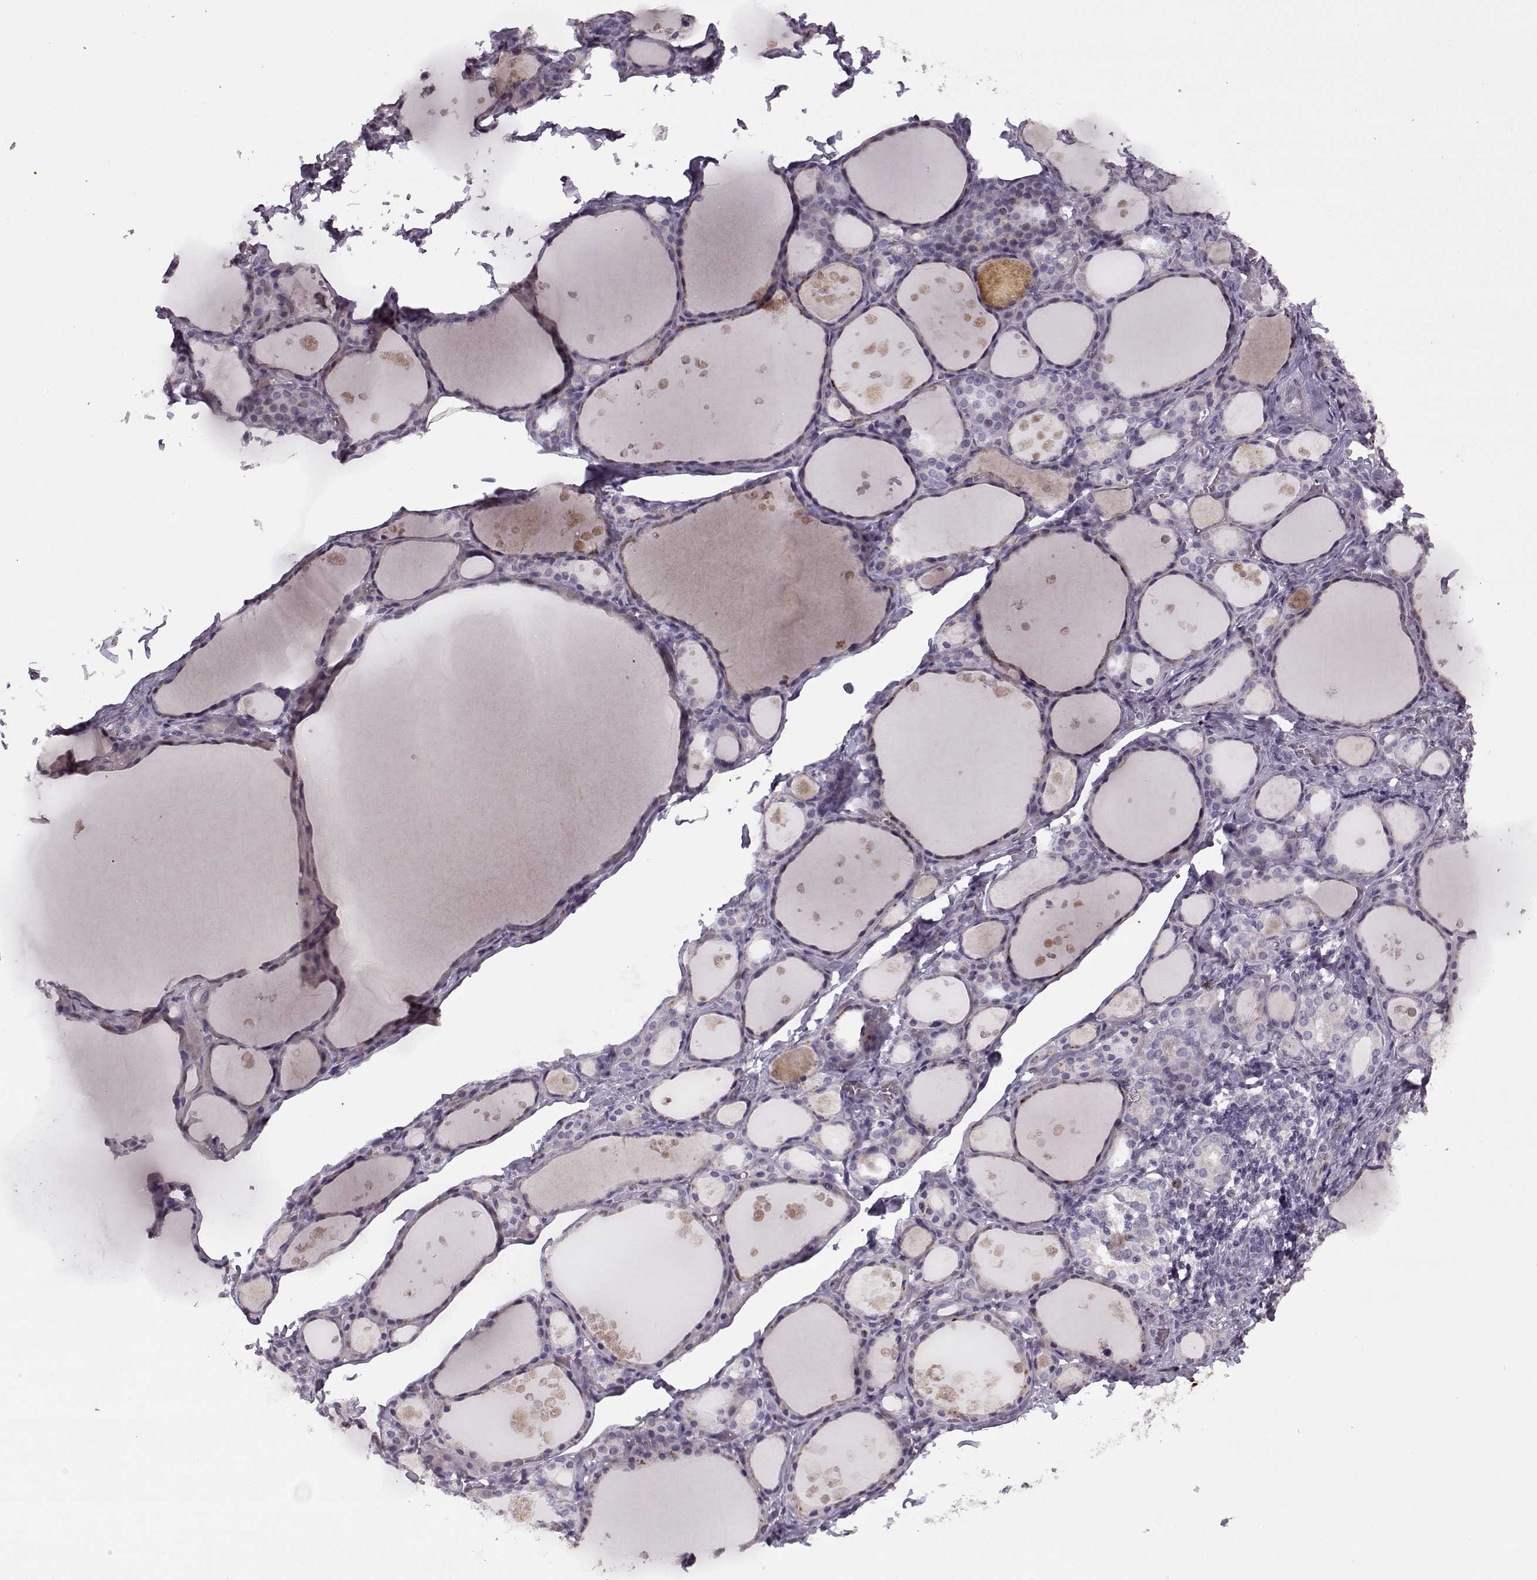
{"staining": {"intensity": "negative", "quantity": "none", "location": "none"}, "tissue": "thyroid gland", "cell_type": "Glandular cells", "image_type": "normal", "snomed": [{"axis": "morphology", "description": "Normal tissue, NOS"}, {"axis": "topography", "description": "Thyroid gland"}], "caption": "Thyroid gland was stained to show a protein in brown. There is no significant positivity in glandular cells. Brightfield microscopy of immunohistochemistry stained with DAB (brown) and hematoxylin (blue), captured at high magnification.", "gene": "KRT9", "patient": {"sex": "male", "age": 68}}